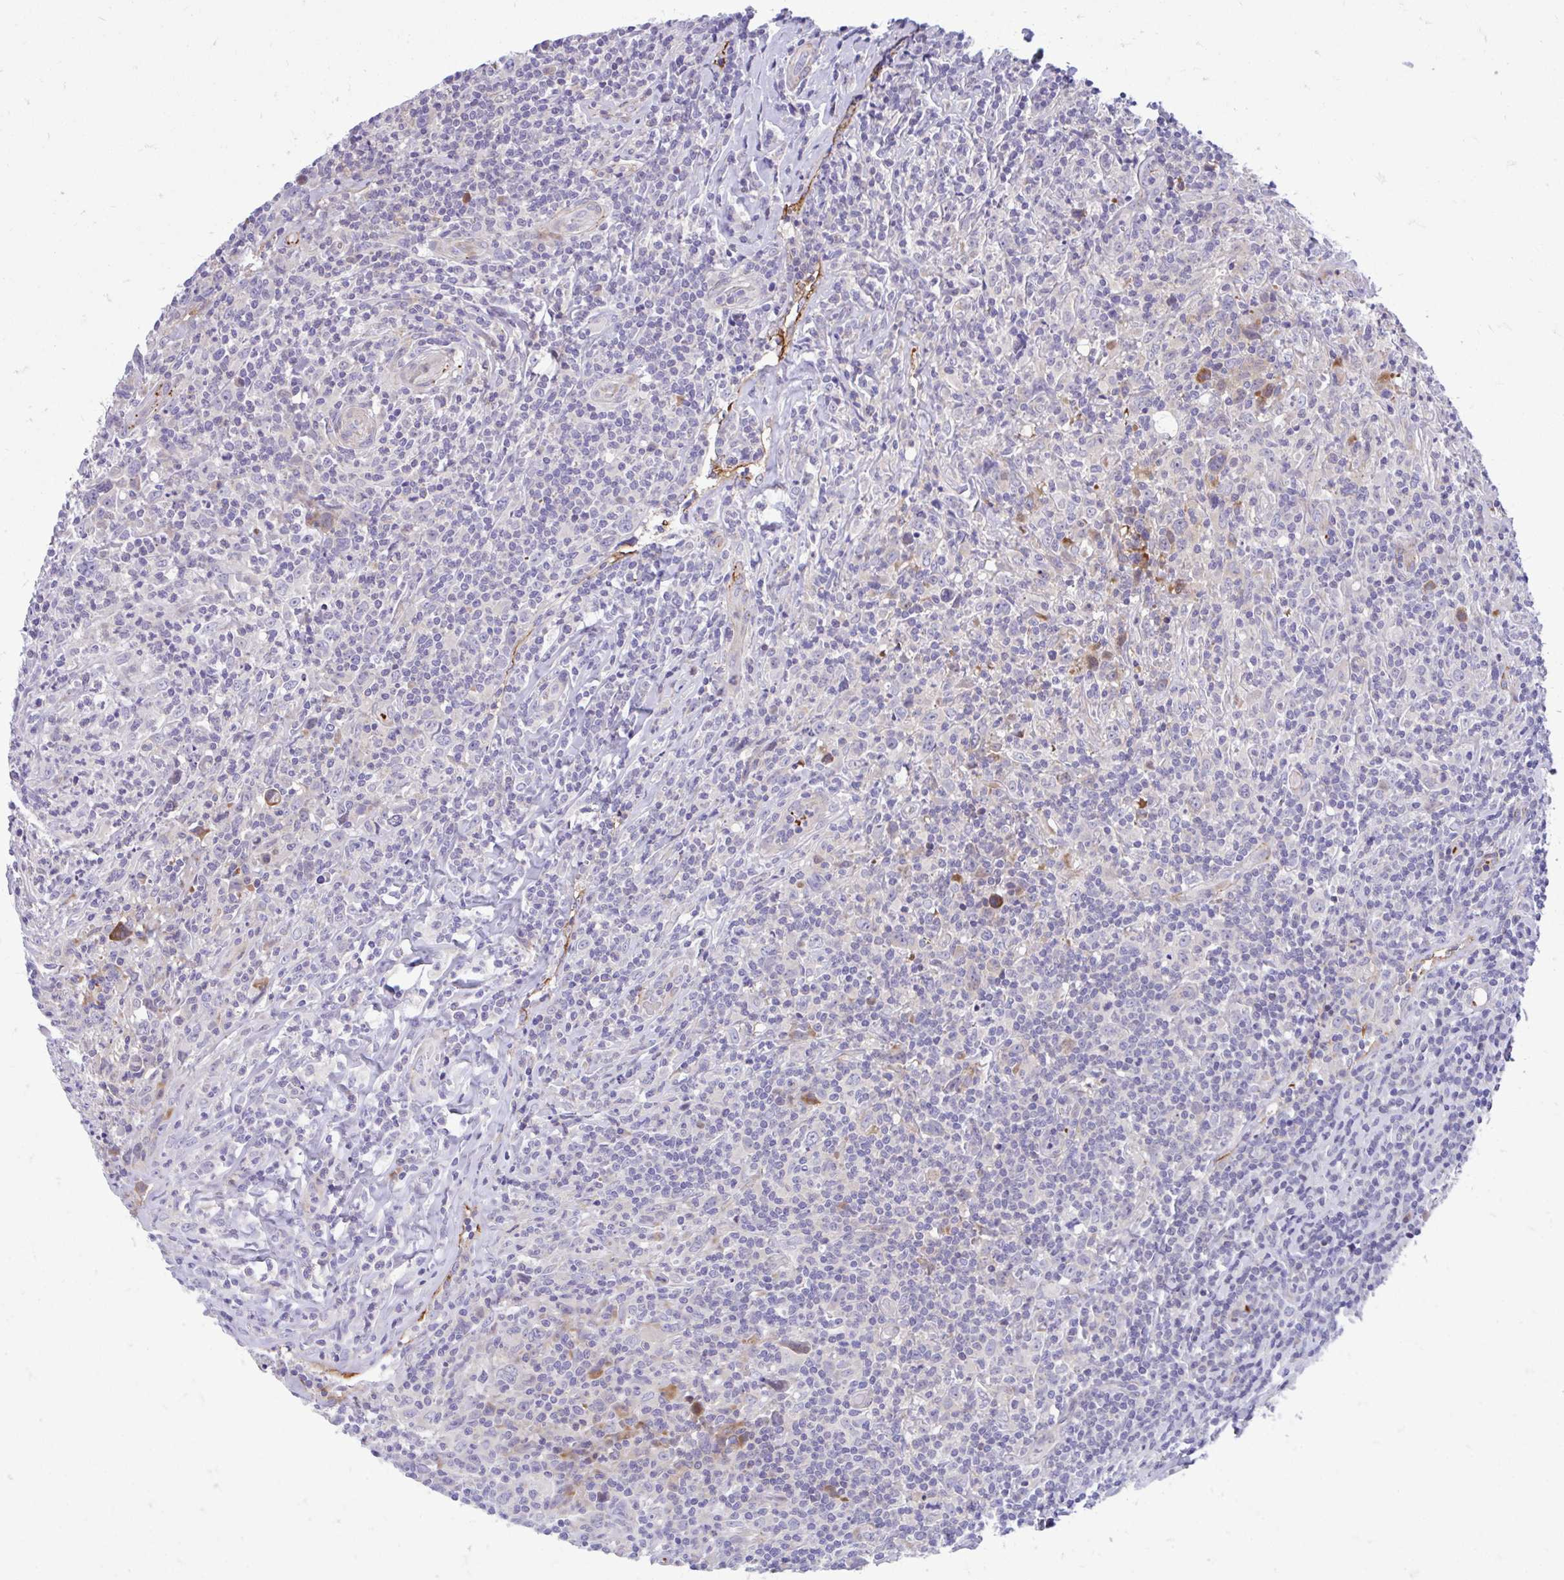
{"staining": {"intensity": "negative", "quantity": "none", "location": "none"}, "tissue": "lymphoma", "cell_type": "Tumor cells", "image_type": "cancer", "snomed": [{"axis": "morphology", "description": "Hodgkin's disease, NOS"}, {"axis": "topography", "description": "Lymph node"}], "caption": "An image of human Hodgkin's disease is negative for staining in tumor cells. Brightfield microscopy of IHC stained with DAB (3,3'-diaminobenzidine) (brown) and hematoxylin (blue), captured at high magnification.", "gene": "ESPNL", "patient": {"sex": "female", "age": 18}}